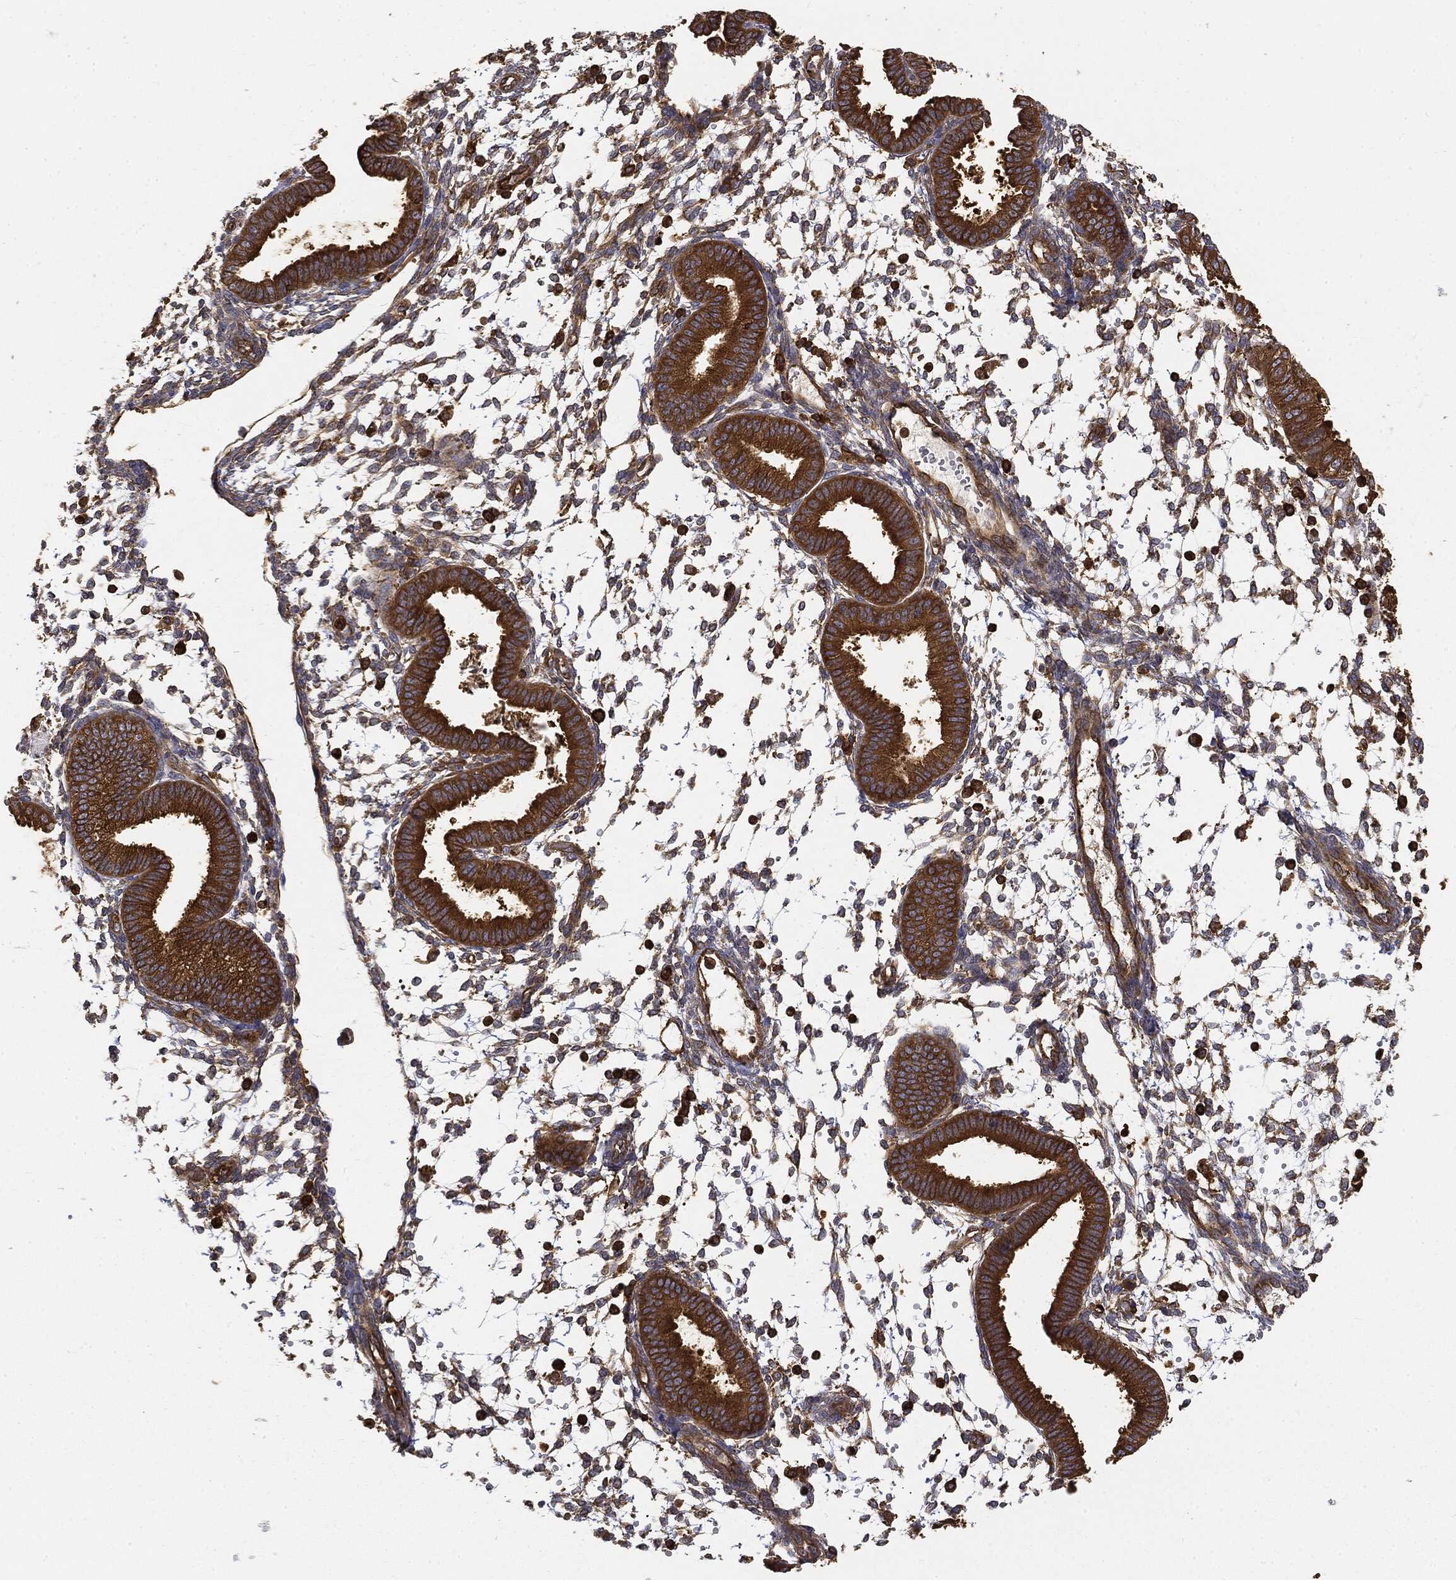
{"staining": {"intensity": "strong", "quantity": "<25%", "location": "cytoplasmic/membranous"}, "tissue": "endometrium", "cell_type": "Cells in endometrial stroma", "image_type": "normal", "snomed": [{"axis": "morphology", "description": "Normal tissue, NOS"}, {"axis": "topography", "description": "Endometrium"}], "caption": "Endometrium was stained to show a protein in brown. There is medium levels of strong cytoplasmic/membranous staining in about <25% of cells in endometrial stroma. The staining was performed using DAB (3,3'-diaminobenzidine), with brown indicating positive protein expression. Nuclei are stained blue with hematoxylin.", "gene": "WDR1", "patient": {"sex": "female", "age": 43}}